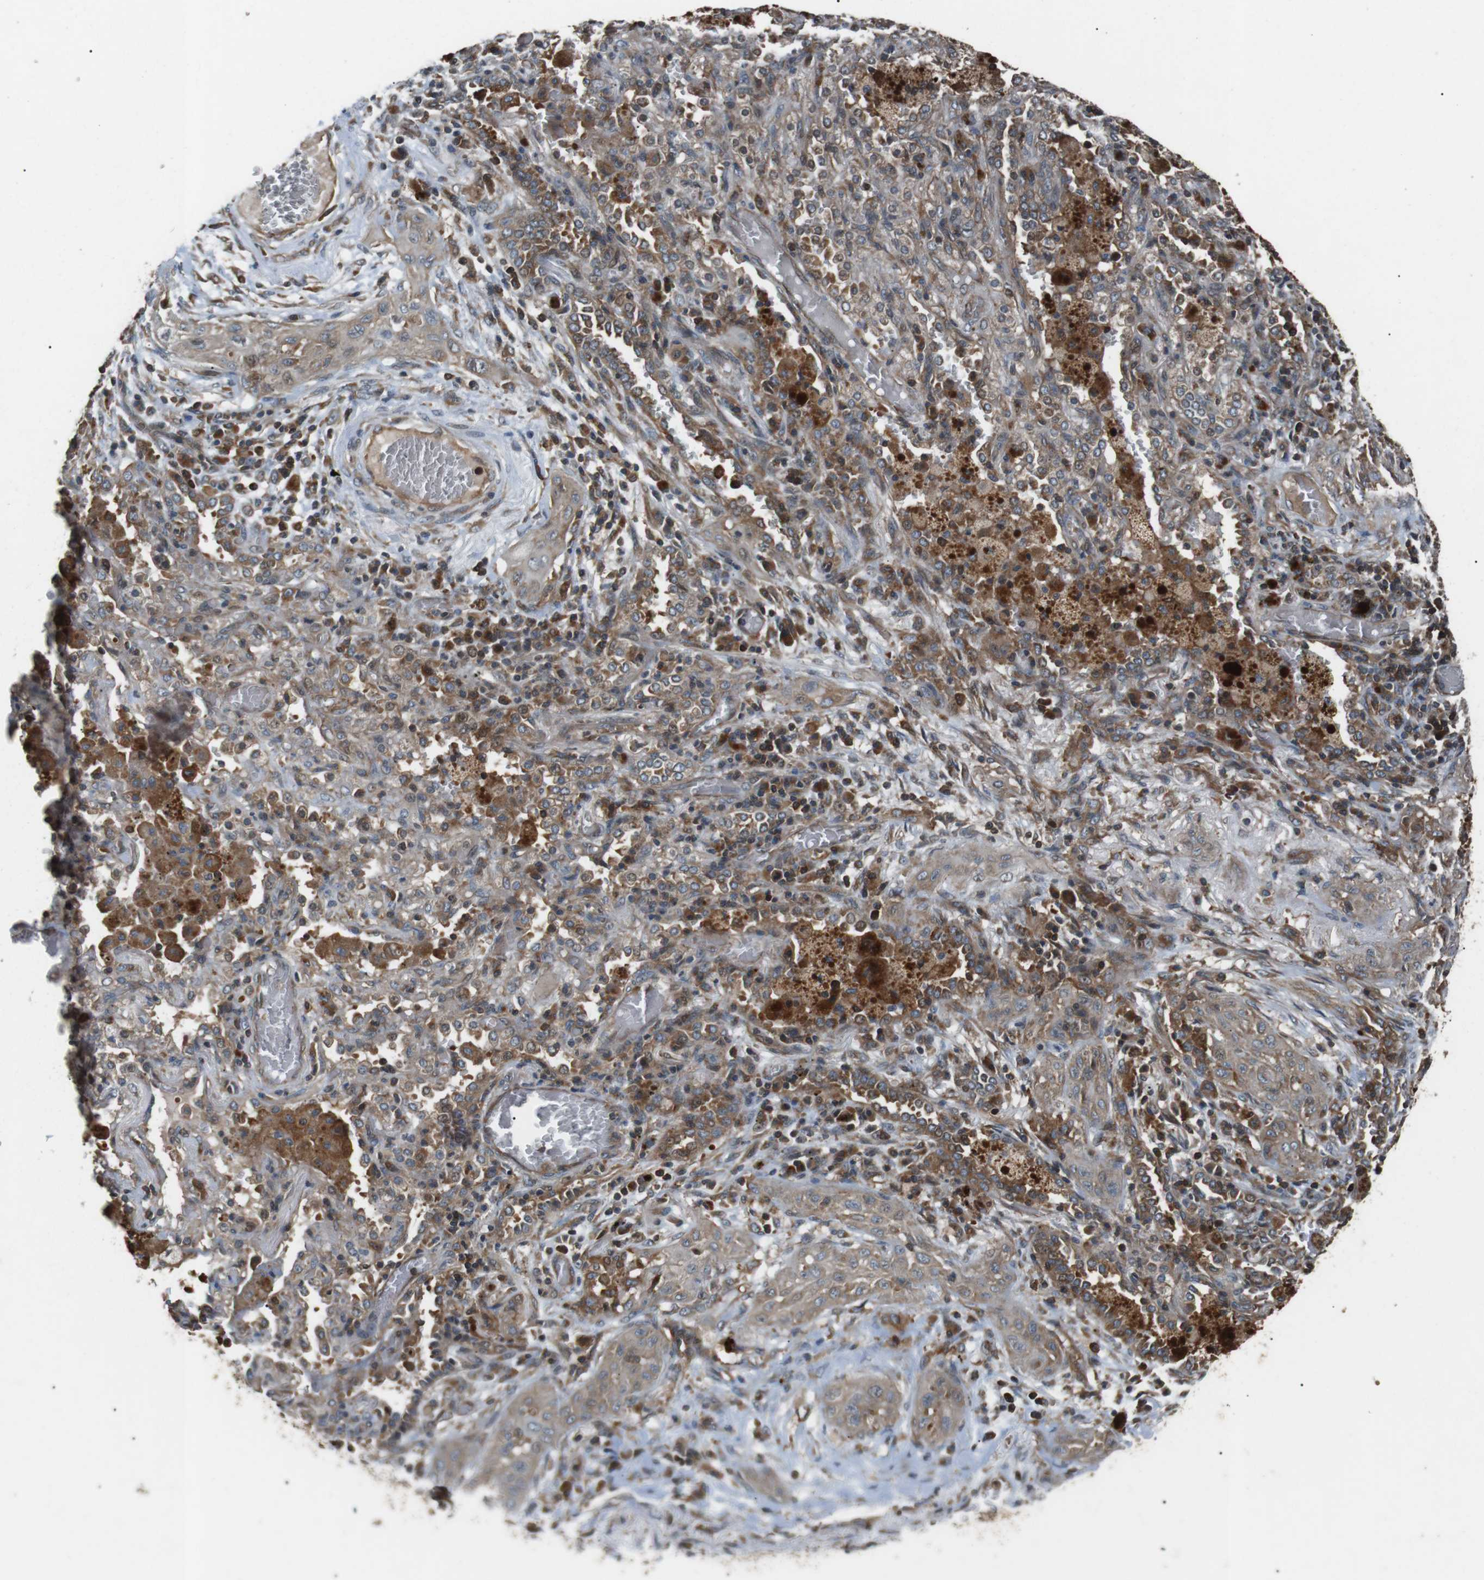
{"staining": {"intensity": "weak", "quantity": ">75%", "location": "cytoplasmic/membranous"}, "tissue": "lung cancer", "cell_type": "Tumor cells", "image_type": "cancer", "snomed": [{"axis": "morphology", "description": "Squamous cell carcinoma, NOS"}, {"axis": "topography", "description": "Lung"}], "caption": "Squamous cell carcinoma (lung) stained with a protein marker exhibits weak staining in tumor cells.", "gene": "GPR161", "patient": {"sex": "female", "age": 47}}